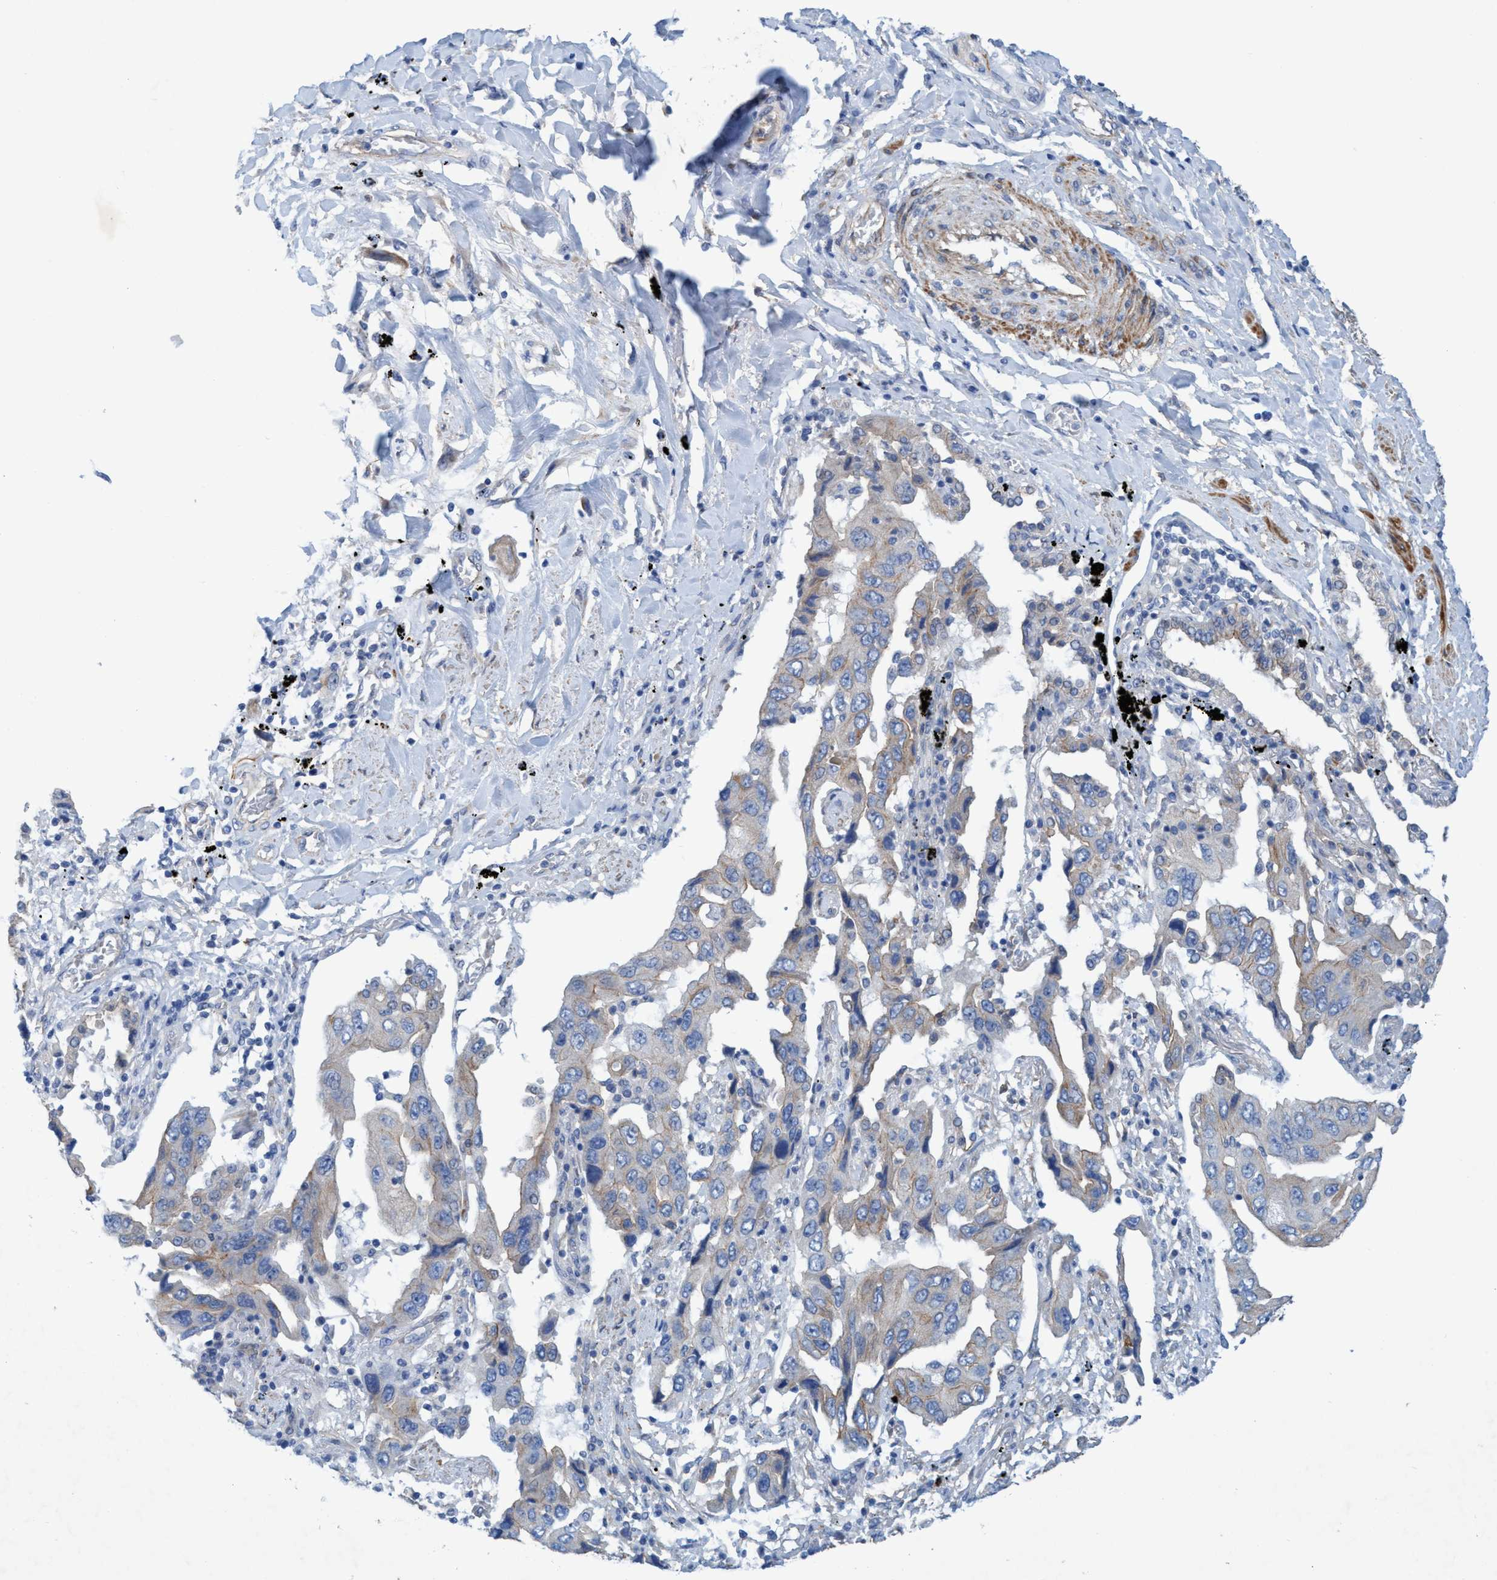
{"staining": {"intensity": "weak", "quantity": "<25%", "location": "cytoplasmic/membranous"}, "tissue": "lung cancer", "cell_type": "Tumor cells", "image_type": "cancer", "snomed": [{"axis": "morphology", "description": "Adenocarcinoma, NOS"}, {"axis": "topography", "description": "Lung"}], "caption": "The IHC photomicrograph has no significant staining in tumor cells of lung adenocarcinoma tissue.", "gene": "GULP1", "patient": {"sex": "female", "age": 65}}